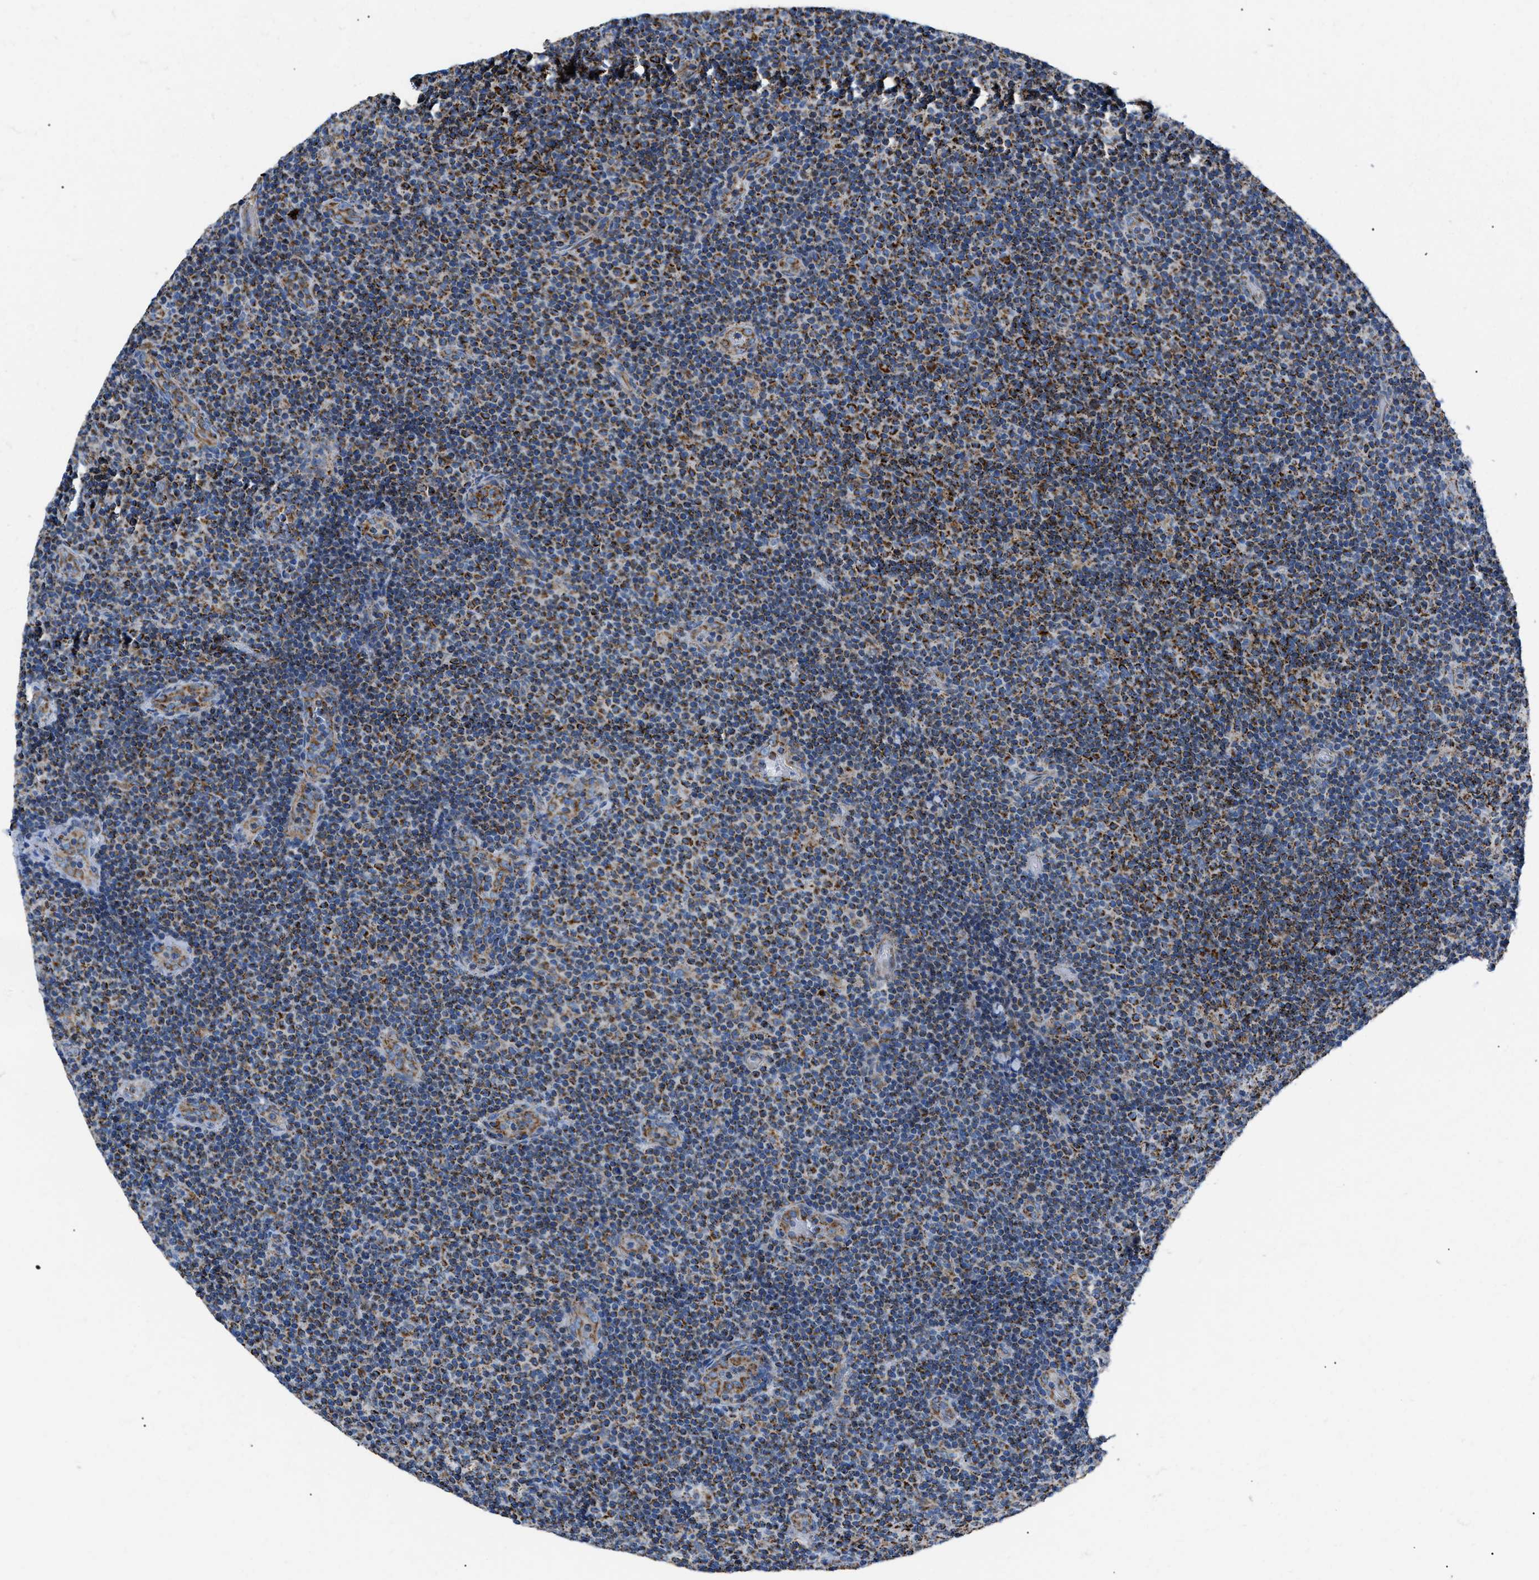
{"staining": {"intensity": "strong", "quantity": "25%-75%", "location": "cytoplasmic/membranous"}, "tissue": "lymphoma", "cell_type": "Tumor cells", "image_type": "cancer", "snomed": [{"axis": "morphology", "description": "Malignant lymphoma, non-Hodgkin's type, Low grade"}, {"axis": "topography", "description": "Lymph node"}], "caption": "IHC photomicrograph of neoplastic tissue: human lymphoma stained using IHC reveals high levels of strong protein expression localized specifically in the cytoplasmic/membranous of tumor cells, appearing as a cytoplasmic/membranous brown color.", "gene": "PHB2", "patient": {"sex": "male", "age": 83}}